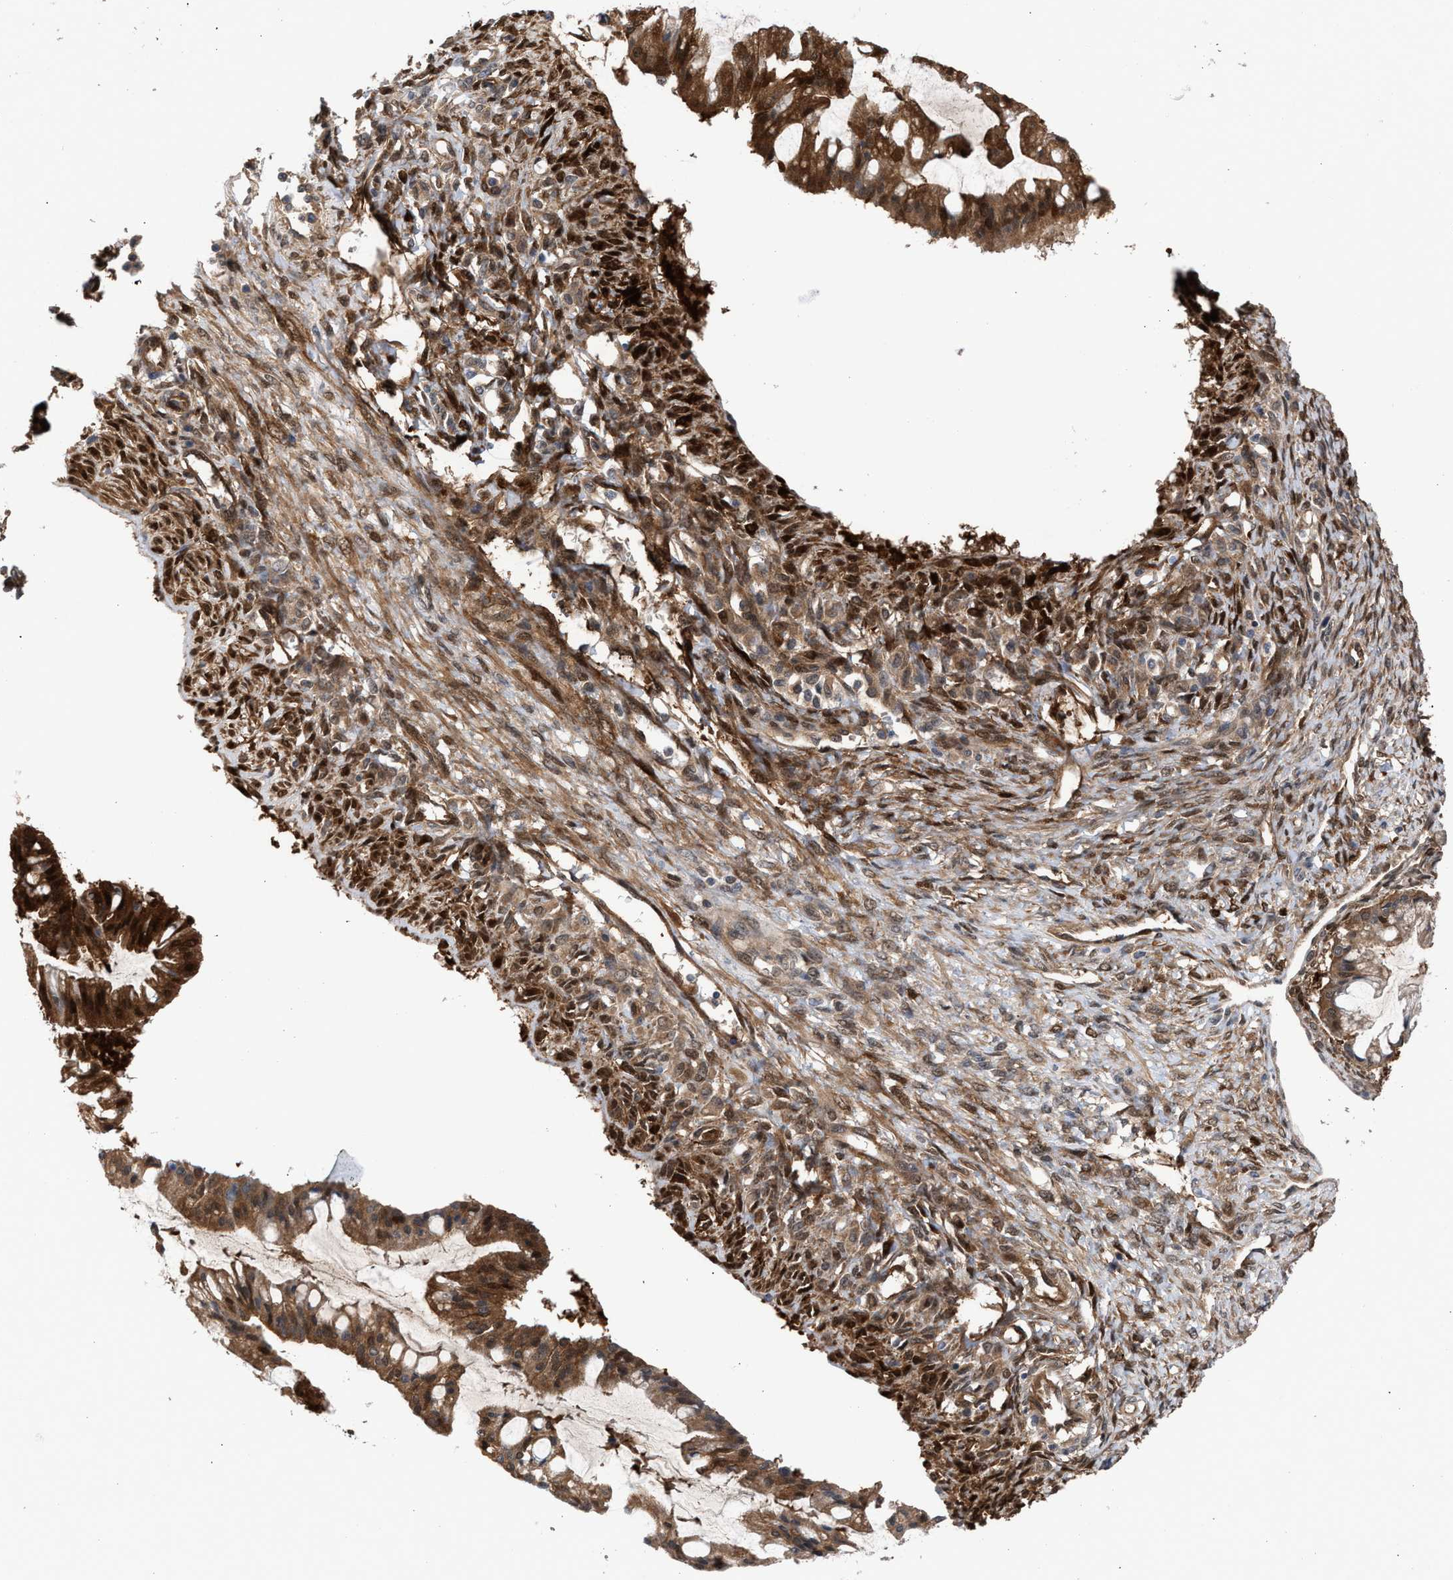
{"staining": {"intensity": "moderate", "quantity": ">75%", "location": "cytoplasmic/membranous"}, "tissue": "ovarian cancer", "cell_type": "Tumor cells", "image_type": "cancer", "snomed": [{"axis": "morphology", "description": "Cystadenocarcinoma, mucinous, NOS"}, {"axis": "topography", "description": "Ovary"}], "caption": "DAB immunohistochemical staining of human mucinous cystadenocarcinoma (ovarian) demonstrates moderate cytoplasmic/membranous protein expression in about >75% of tumor cells.", "gene": "TP53I3", "patient": {"sex": "female", "age": 73}}